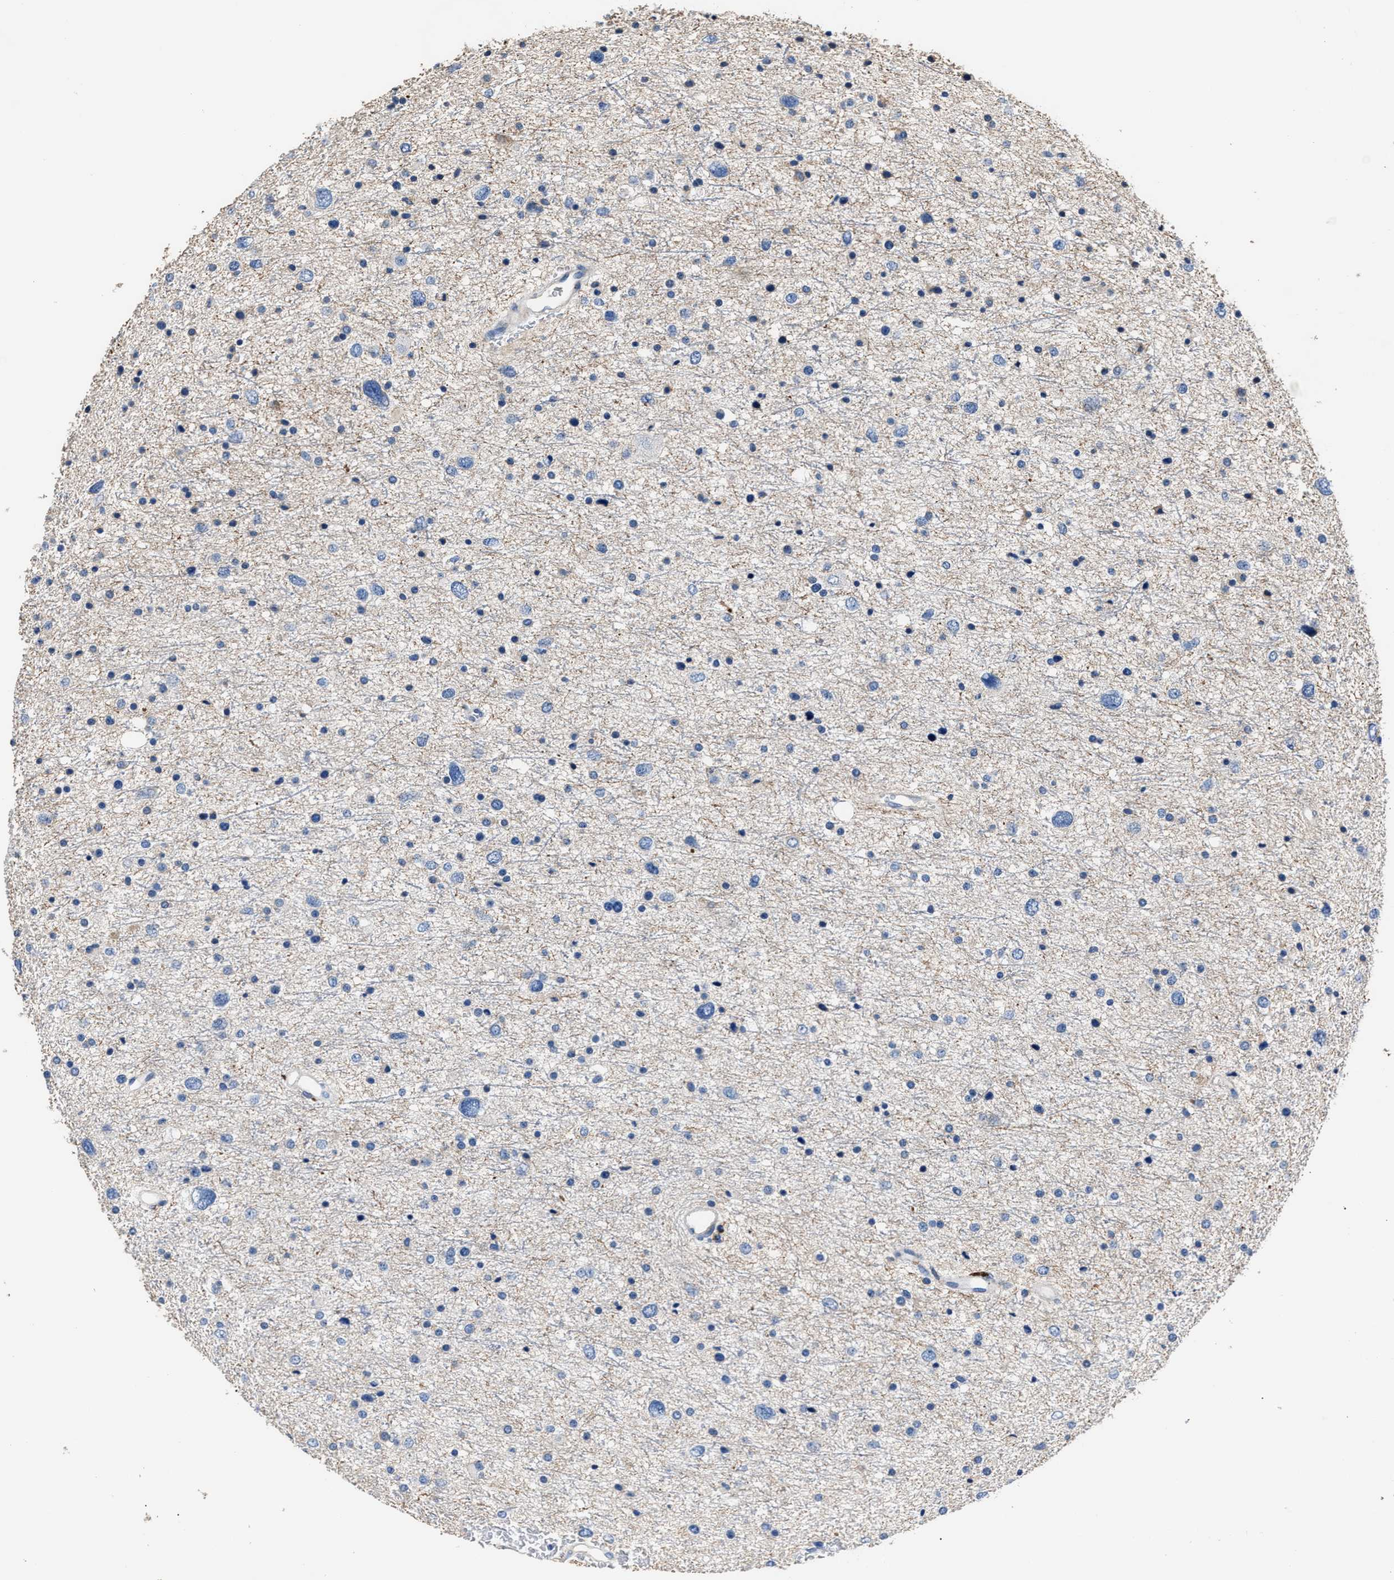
{"staining": {"intensity": "negative", "quantity": "none", "location": "none"}, "tissue": "glioma", "cell_type": "Tumor cells", "image_type": "cancer", "snomed": [{"axis": "morphology", "description": "Glioma, malignant, Low grade"}, {"axis": "topography", "description": "Brain"}], "caption": "Malignant glioma (low-grade) was stained to show a protein in brown. There is no significant expression in tumor cells. (Brightfield microscopy of DAB (3,3'-diaminobenzidine) IHC at high magnification).", "gene": "DNAJC24", "patient": {"sex": "female", "age": 37}}